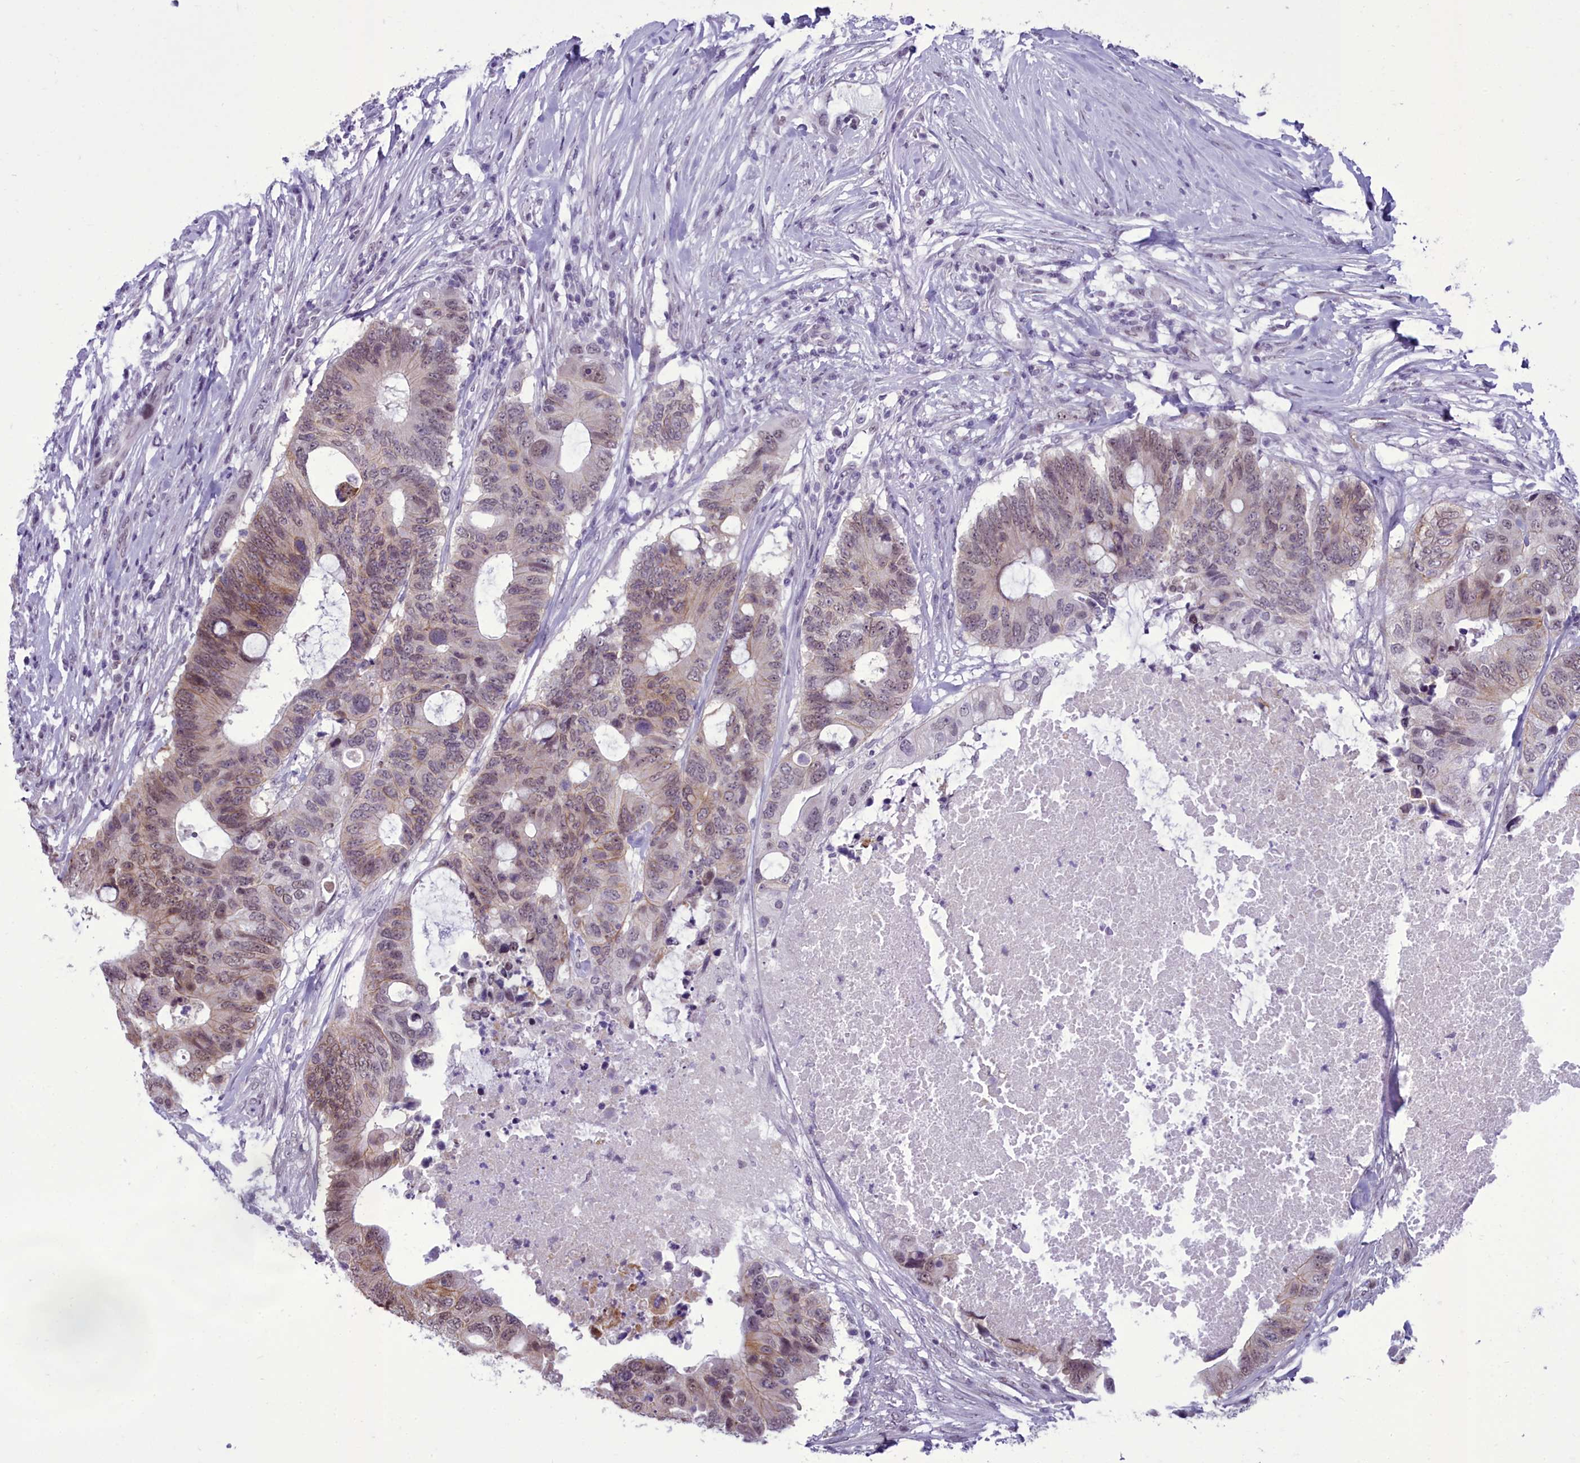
{"staining": {"intensity": "weak", "quantity": "25%-75%", "location": "cytoplasmic/membranous,nuclear"}, "tissue": "colorectal cancer", "cell_type": "Tumor cells", "image_type": "cancer", "snomed": [{"axis": "morphology", "description": "Adenocarcinoma, NOS"}, {"axis": "topography", "description": "Colon"}], "caption": "Protein staining of adenocarcinoma (colorectal) tissue demonstrates weak cytoplasmic/membranous and nuclear staining in approximately 25%-75% of tumor cells.", "gene": "CEACAM19", "patient": {"sex": "male", "age": 71}}